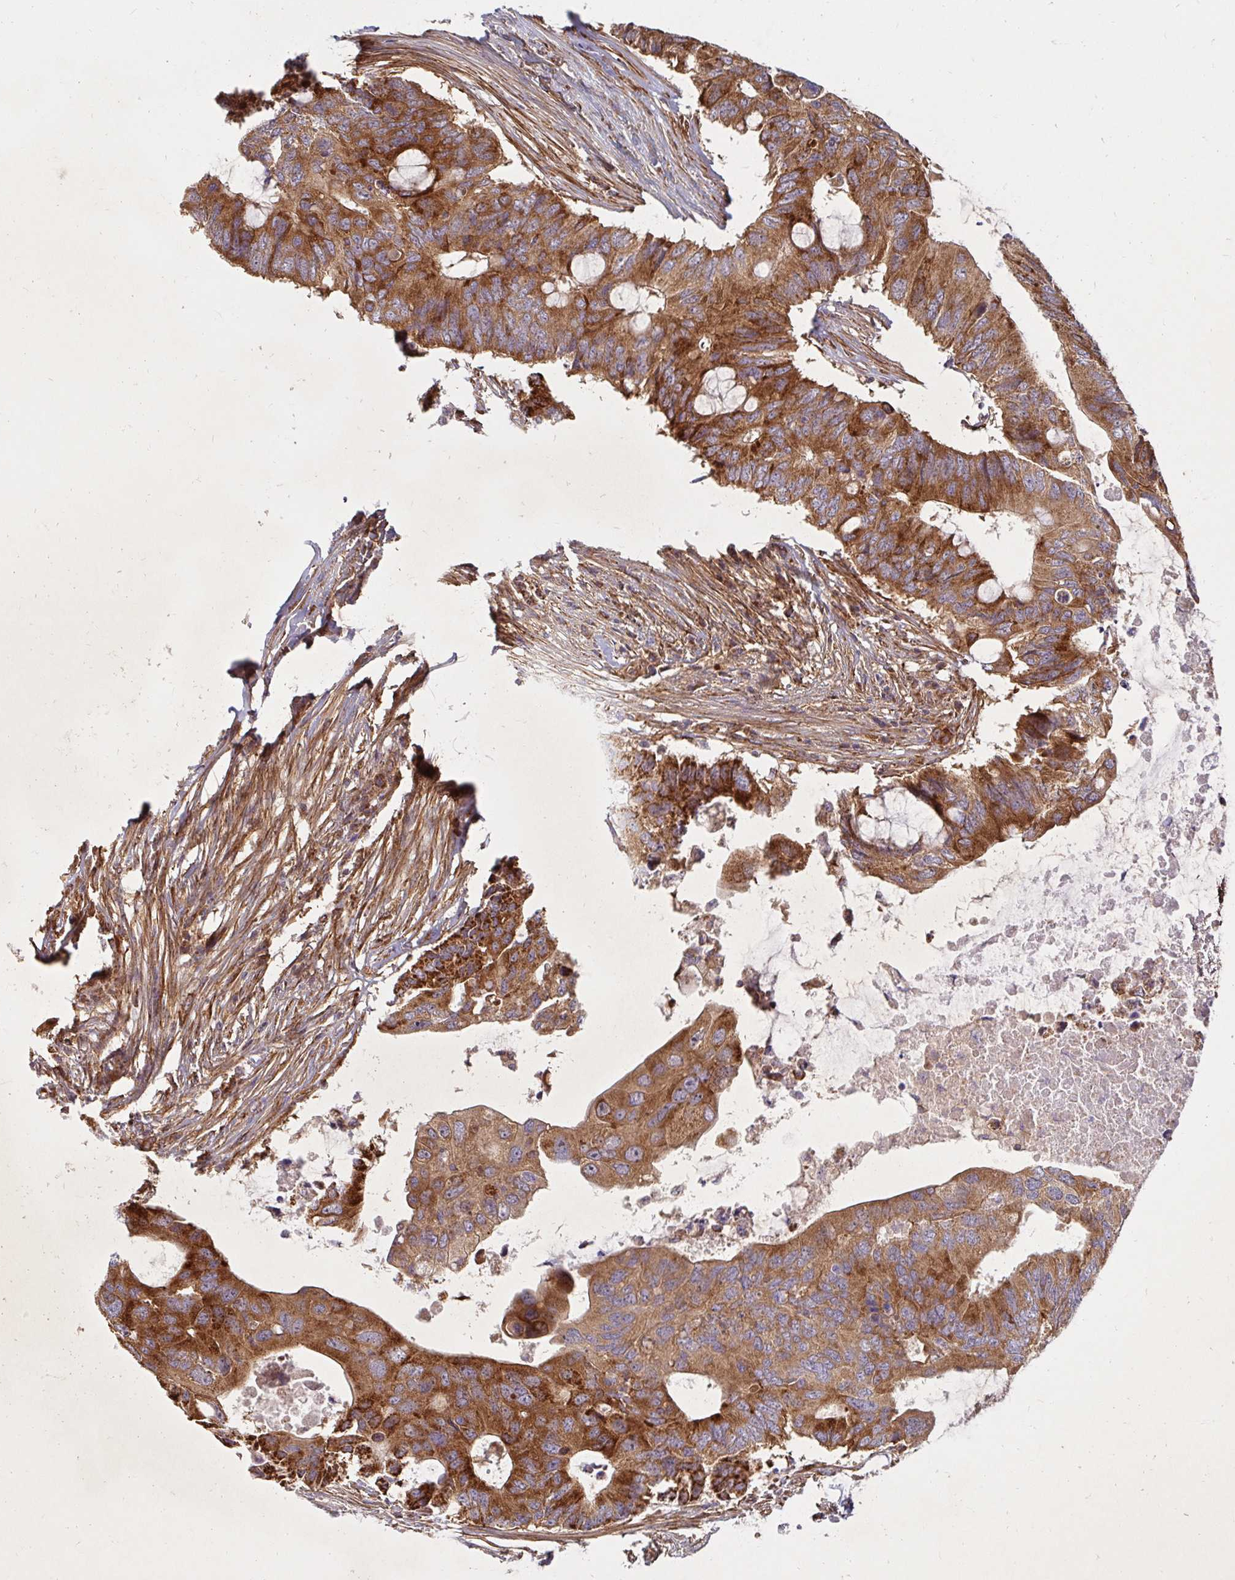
{"staining": {"intensity": "strong", "quantity": ">75%", "location": "cytoplasmic/membranous"}, "tissue": "colorectal cancer", "cell_type": "Tumor cells", "image_type": "cancer", "snomed": [{"axis": "morphology", "description": "Adenocarcinoma, NOS"}, {"axis": "topography", "description": "Colon"}], "caption": "Colorectal cancer tissue reveals strong cytoplasmic/membranous positivity in about >75% of tumor cells, visualized by immunohistochemistry. (DAB (3,3'-diaminobenzidine) IHC, brown staining for protein, blue staining for nuclei).", "gene": "BTF3", "patient": {"sex": "male", "age": 71}}